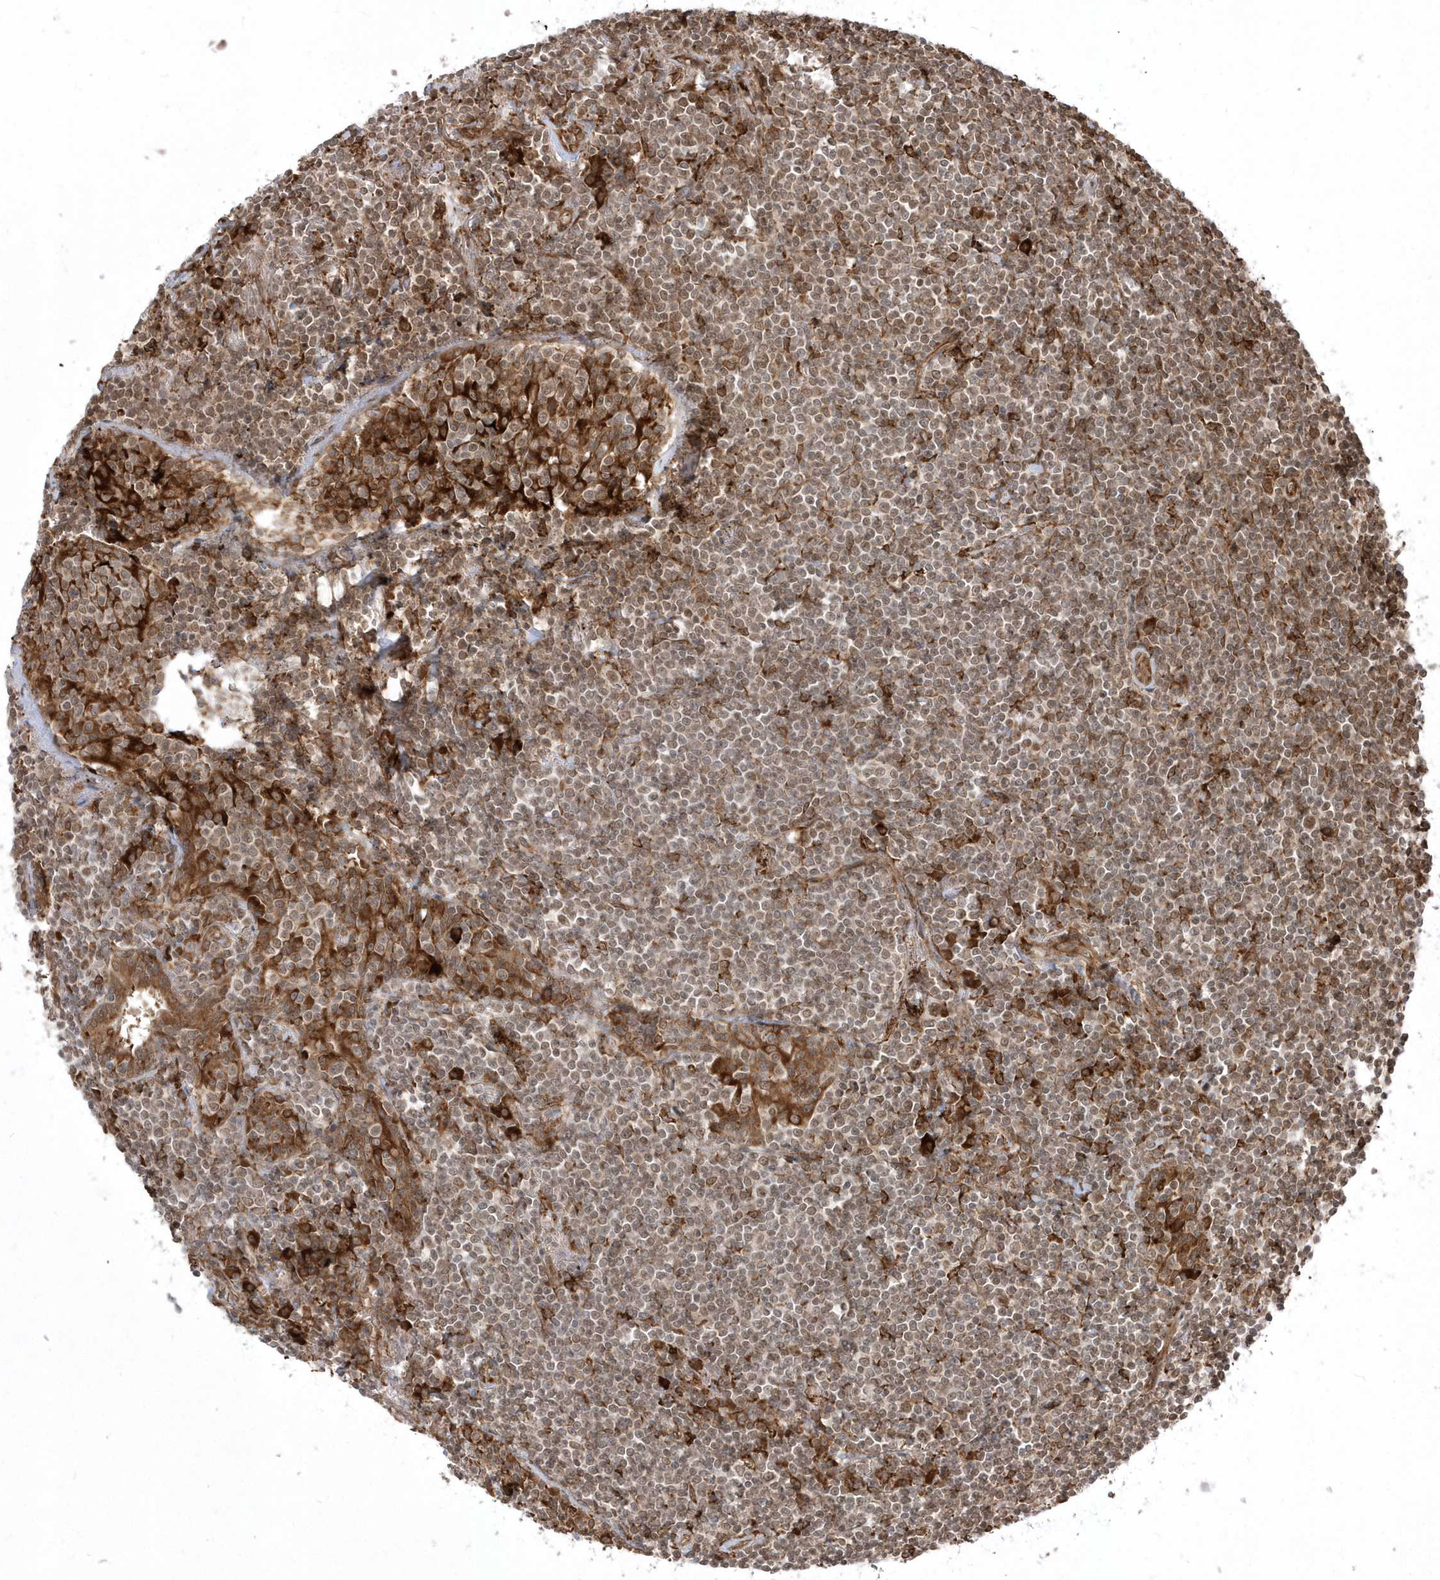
{"staining": {"intensity": "moderate", "quantity": "25%-75%", "location": "cytoplasmic/membranous,nuclear"}, "tissue": "lymphoma", "cell_type": "Tumor cells", "image_type": "cancer", "snomed": [{"axis": "morphology", "description": "Malignant lymphoma, non-Hodgkin's type, Low grade"}, {"axis": "topography", "description": "Lung"}], "caption": "Brown immunohistochemical staining in malignant lymphoma, non-Hodgkin's type (low-grade) demonstrates moderate cytoplasmic/membranous and nuclear staining in approximately 25%-75% of tumor cells.", "gene": "EPC2", "patient": {"sex": "female", "age": 71}}